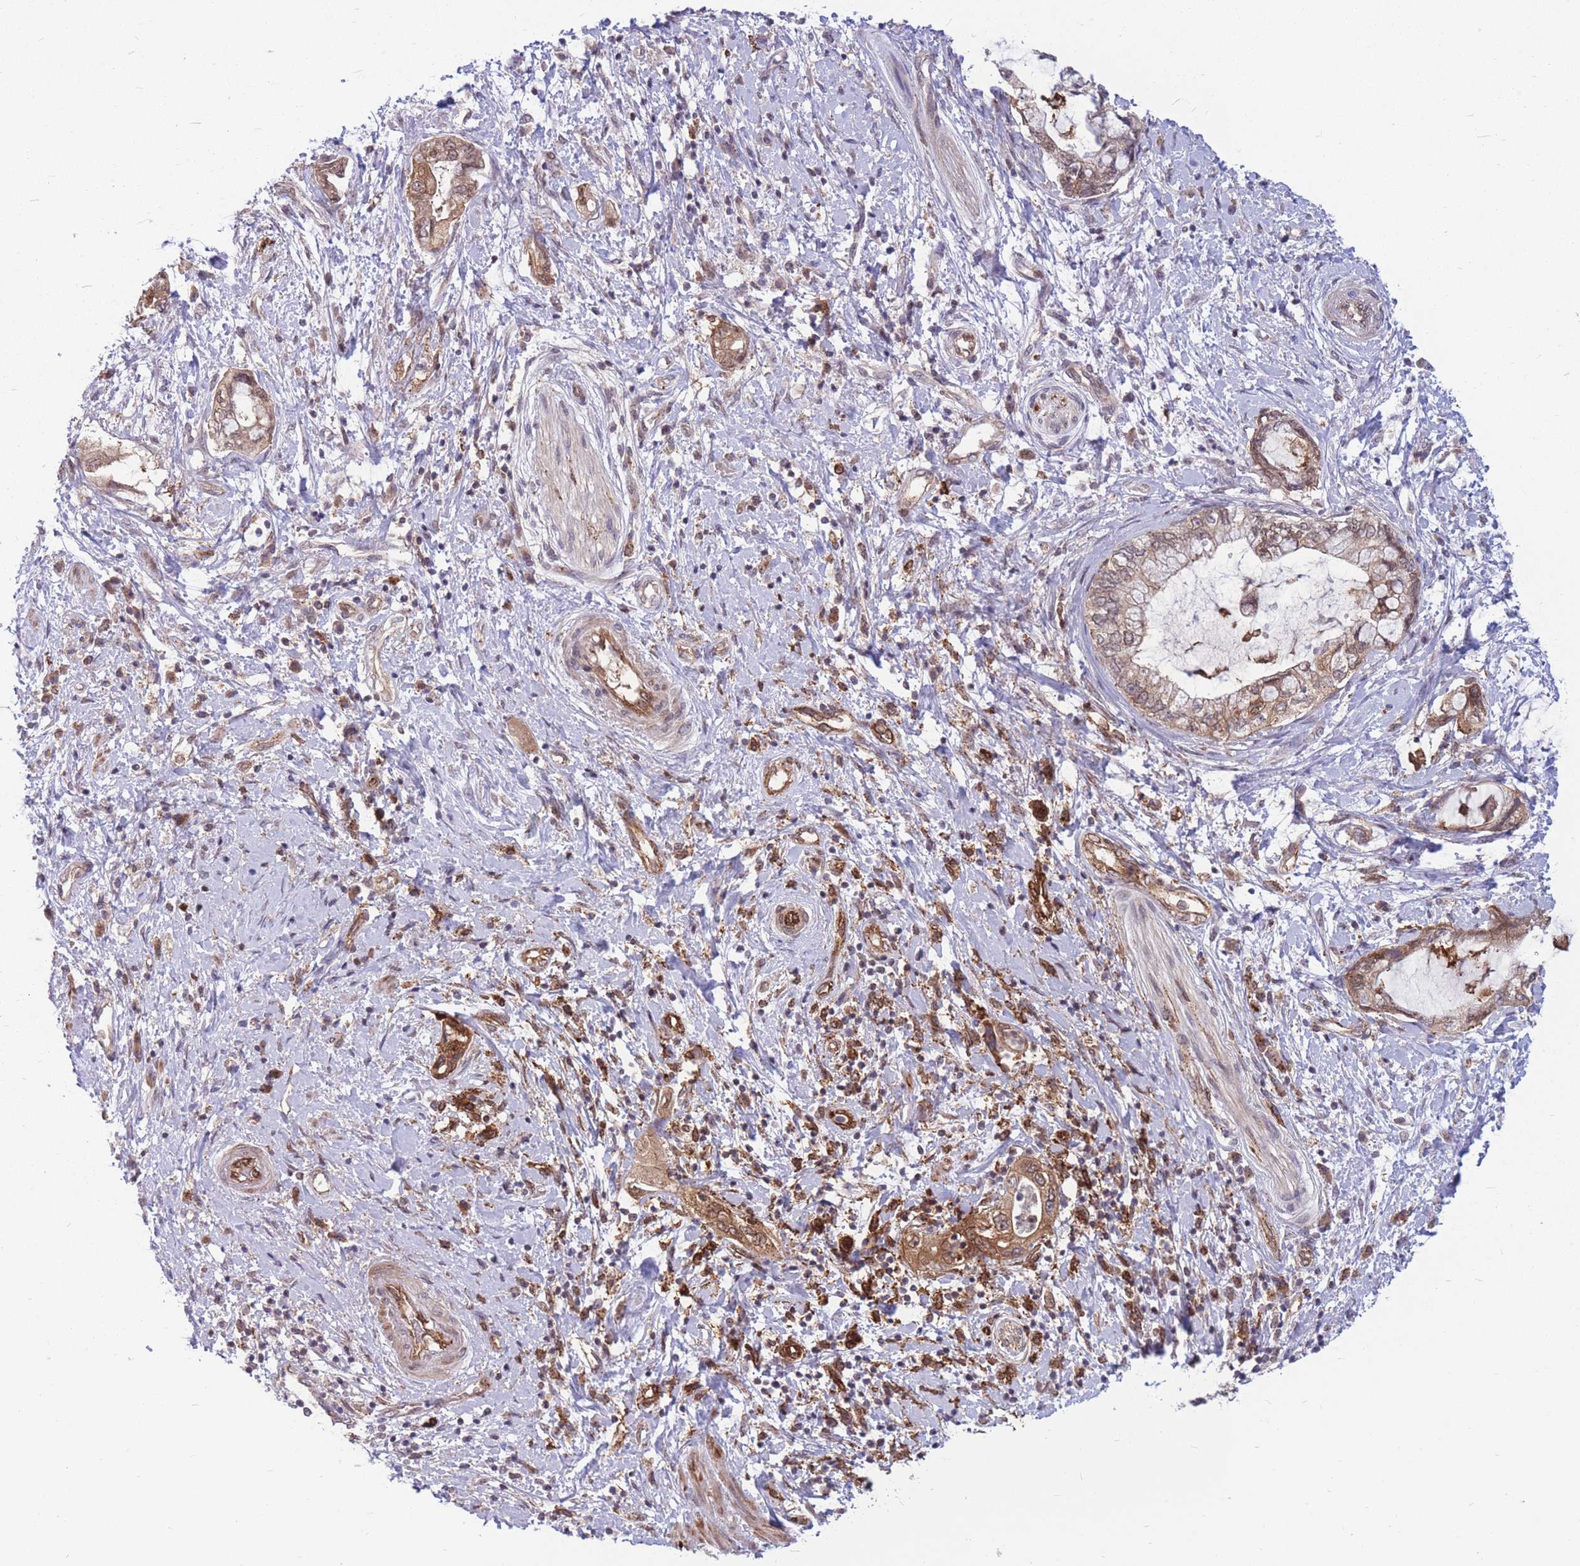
{"staining": {"intensity": "strong", "quantity": "25%-75%", "location": "cytoplasmic/membranous"}, "tissue": "pancreatic cancer", "cell_type": "Tumor cells", "image_type": "cancer", "snomed": [{"axis": "morphology", "description": "Adenocarcinoma, NOS"}, {"axis": "topography", "description": "Pancreas"}], "caption": "Pancreatic adenocarcinoma stained for a protein (brown) displays strong cytoplasmic/membranous positive expression in about 25%-75% of tumor cells.", "gene": "TCF20", "patient": {"sex": "female", "age": 73}}